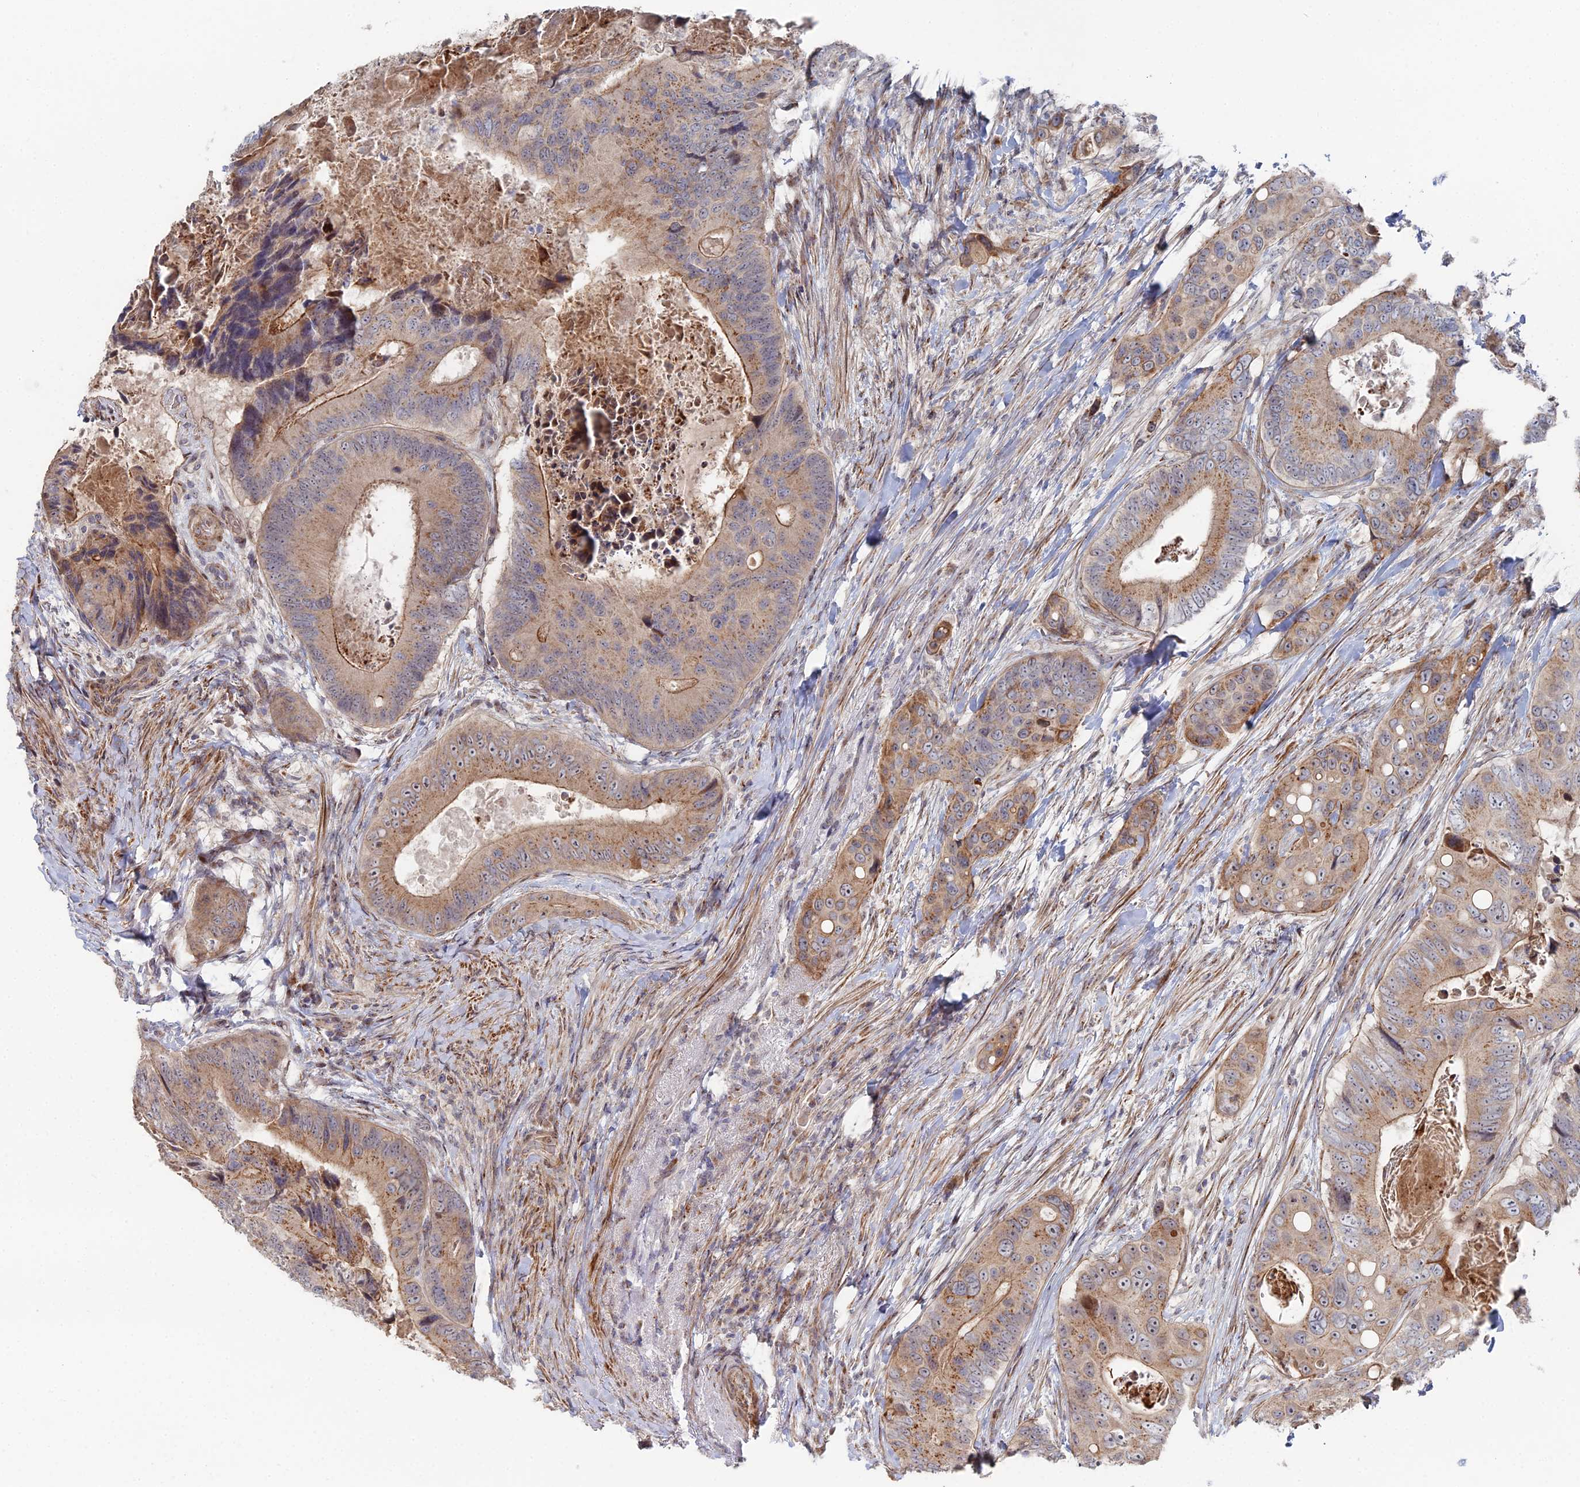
{"staining": {"intensity": "weak", "quantity": ">75%", "location": "cytoplasmic/membranous"}, "tissue": "colorectal cancer", "cell_type": "Tumor cells", "image_type": "cancer", "snomed": [{"axis": "morphology", "description": "Adenocarcinoma, NOS"}, {"axis": "topography", "description": "Colon"}], "caption": "The immunohistochemical stain shows weak cytoplasmic/membranous expression in tumor cells of colorectal cancer tissue. Nuclei are stained in blue.", "gene": "SGMS1", "patient": {"sex": "male", "age": 84}}